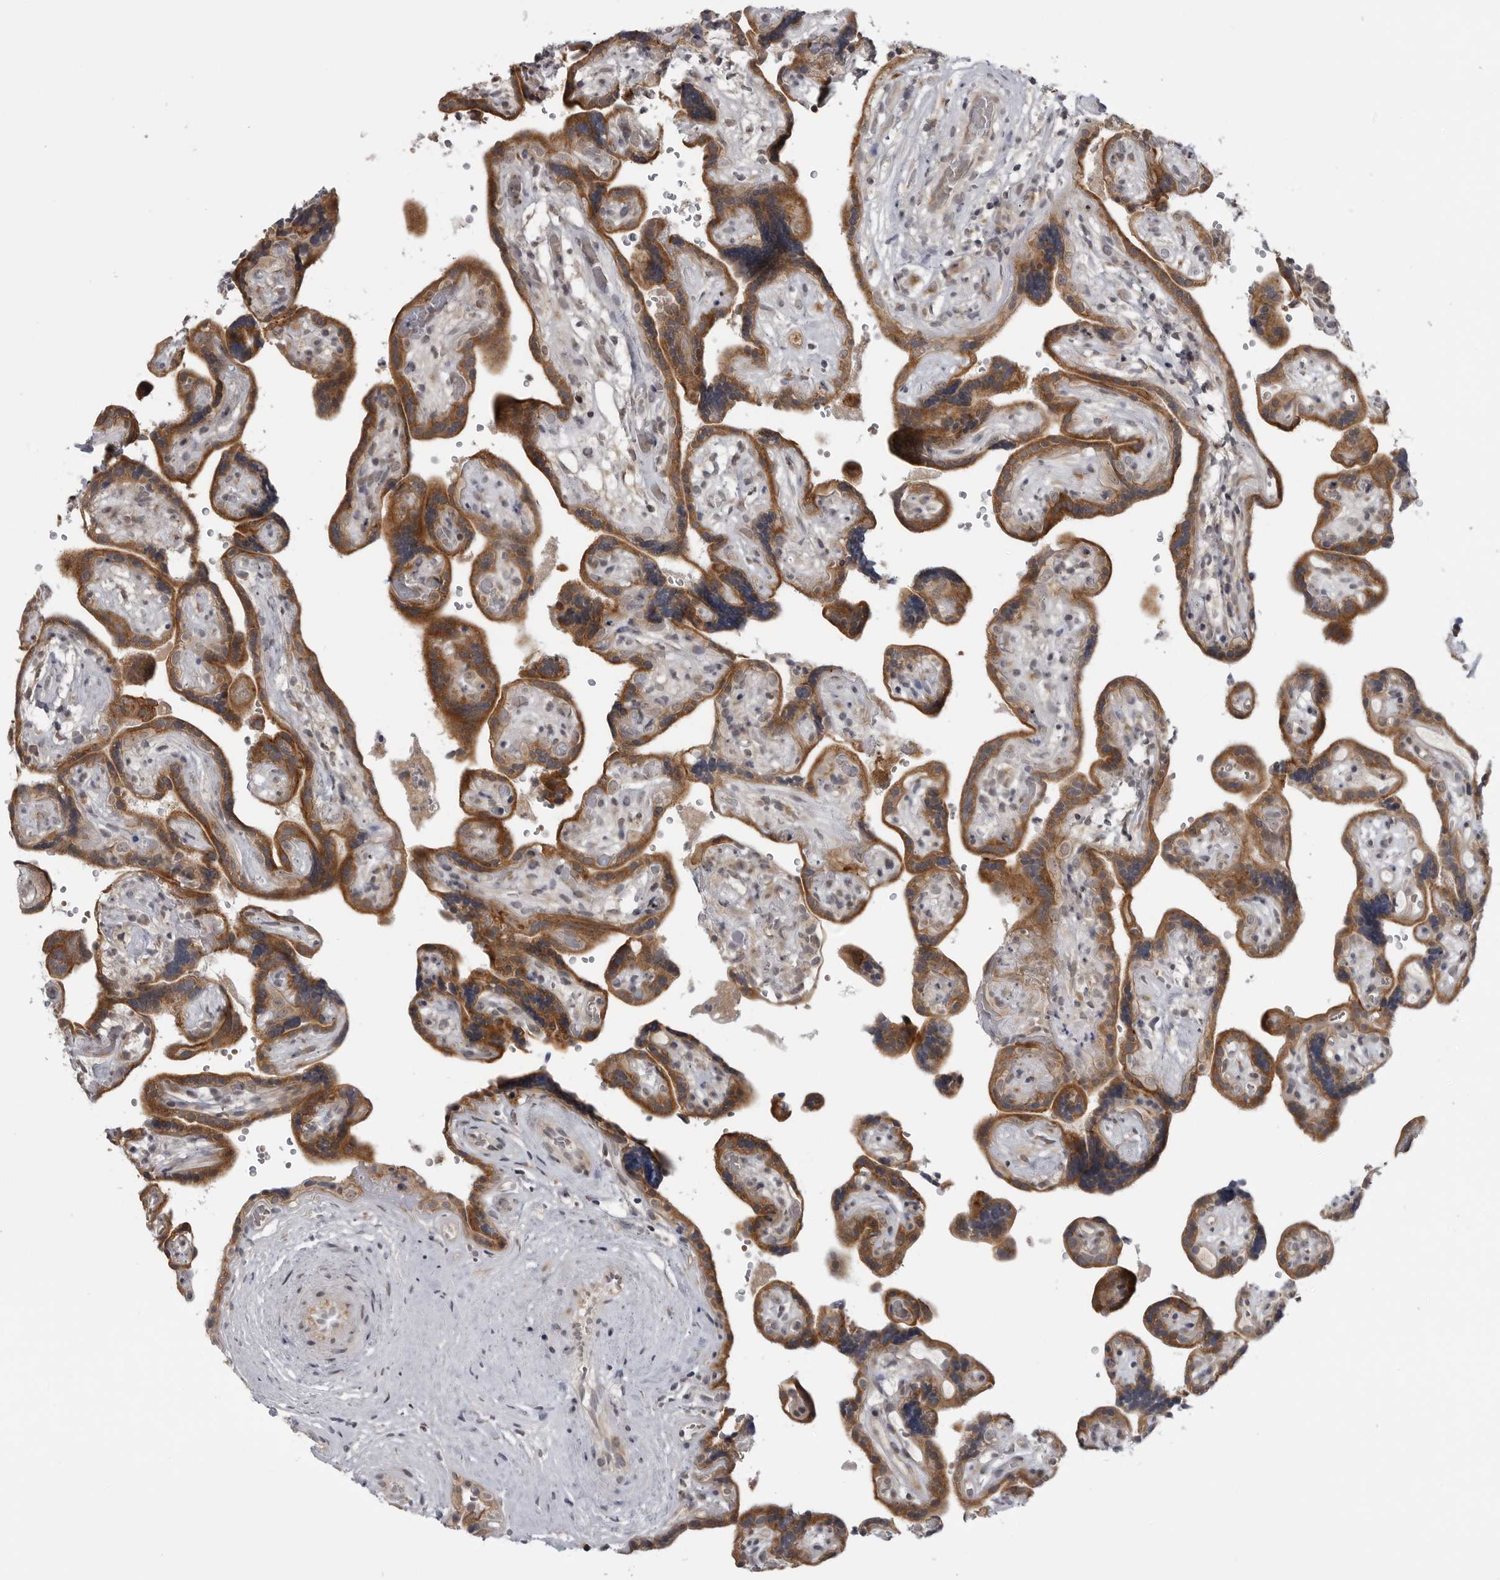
{"staining": {"intensity": "strong", "quantity": ">75%", "location": "cytoplasmic/membranous"}, "tissue": "placenta", "cell_type": "Decidual cells", "image_type": "normal", "snomed": [{"axis": "morphology", "description": "Normal tissue, NOS"}, {"axis": "topography", "description": "Placenta"}], "caption": "DAB immunohistochemical staining of unremarkable placenta shows strong cytoplasmic/membranous protein expression in approximately >75% of decidual cells.", "gene": "LRRC45", "patient": {"sex": "female", "age": 30}}